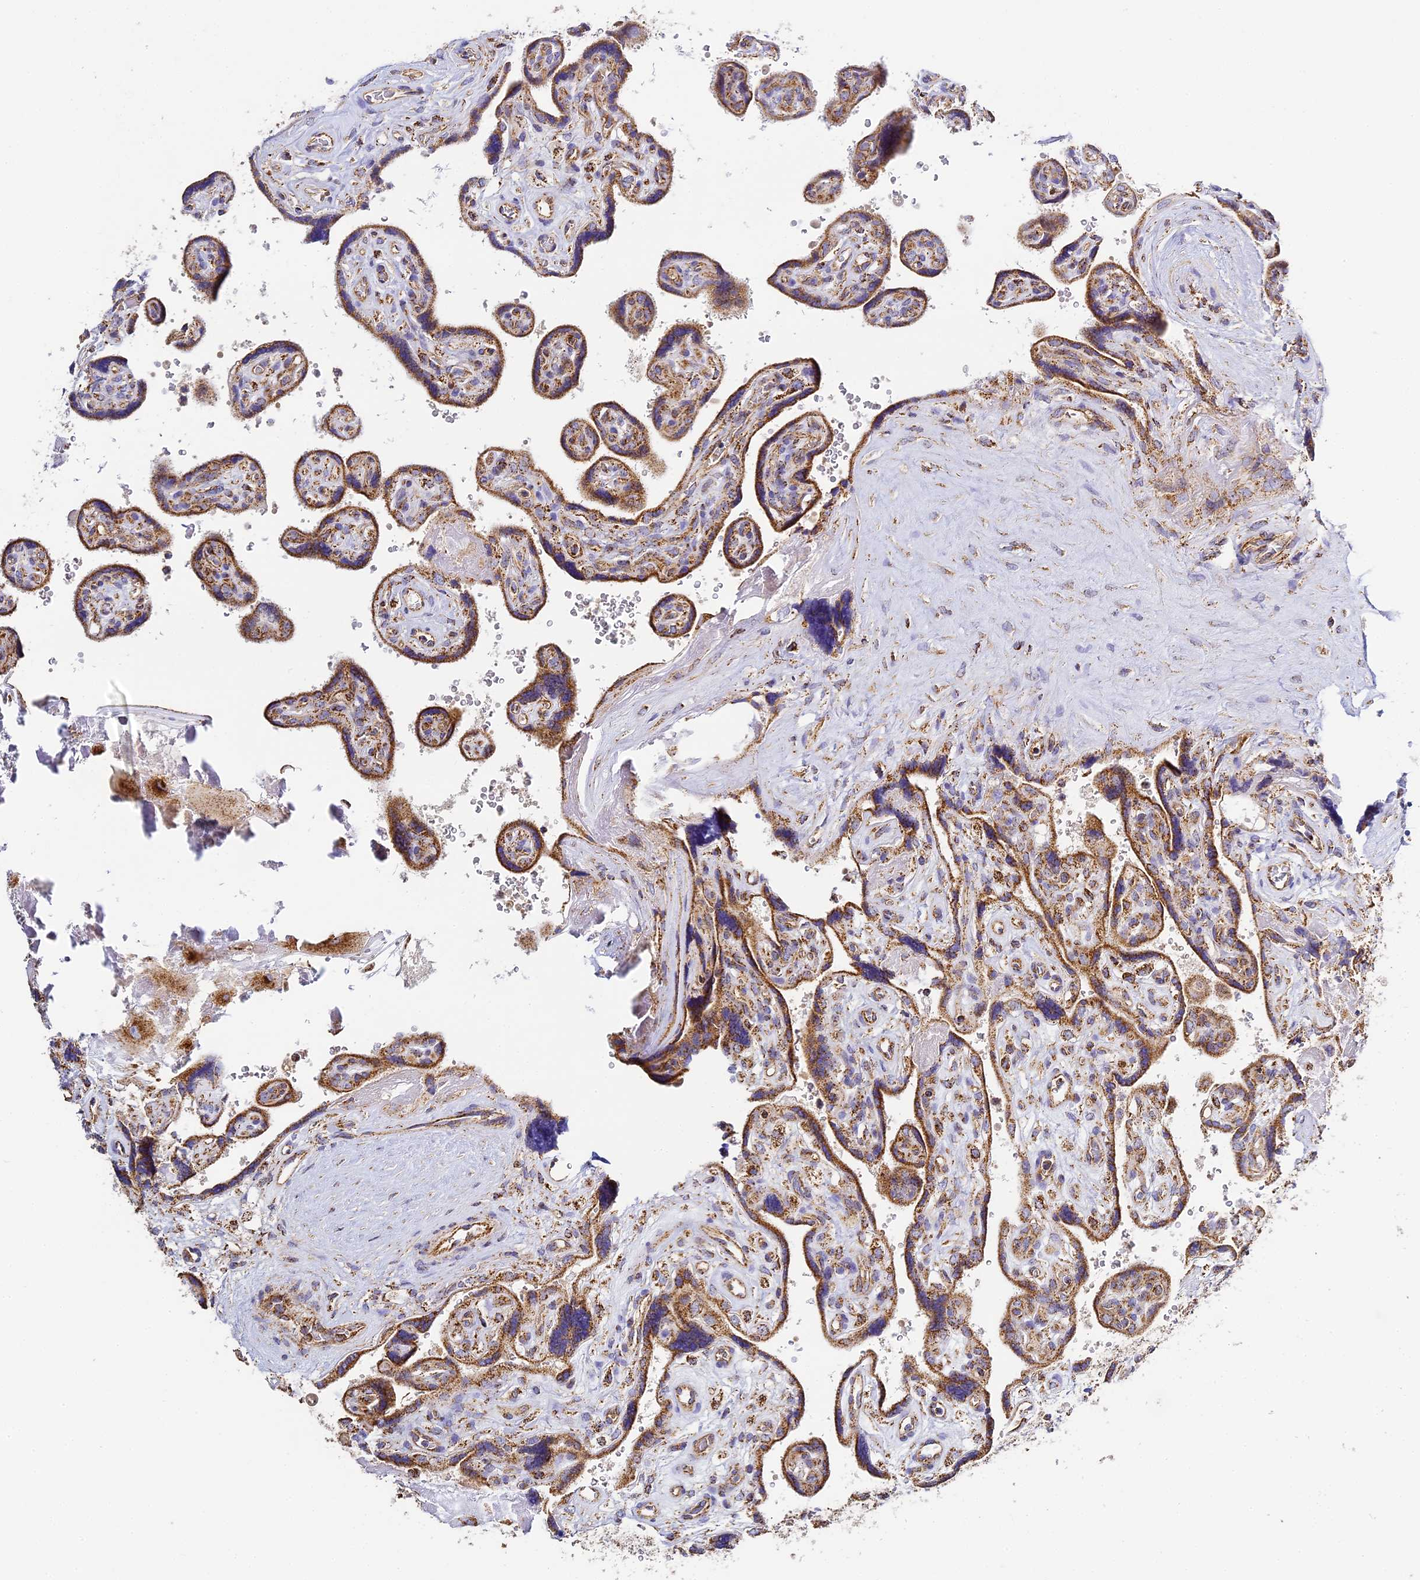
{"staining": {"intensity": "moderate", "quantity": ">75%", "location": "cytoplasmic/membranous"}, "tissue": "placenta", "cell_type": "Trophoblastic cells", "image_type": "normal", "snomed": [{"axis": "morphology", "description": "Normal tissue, NOS"}, {"axis": "topography", "description": "Placenta"}], "caption": "Placenta stained with a protein marker shows moderate staining in trophoblastic cells.", "gene": "STK17A", "patient": {"sex": "female", "age": 39}}